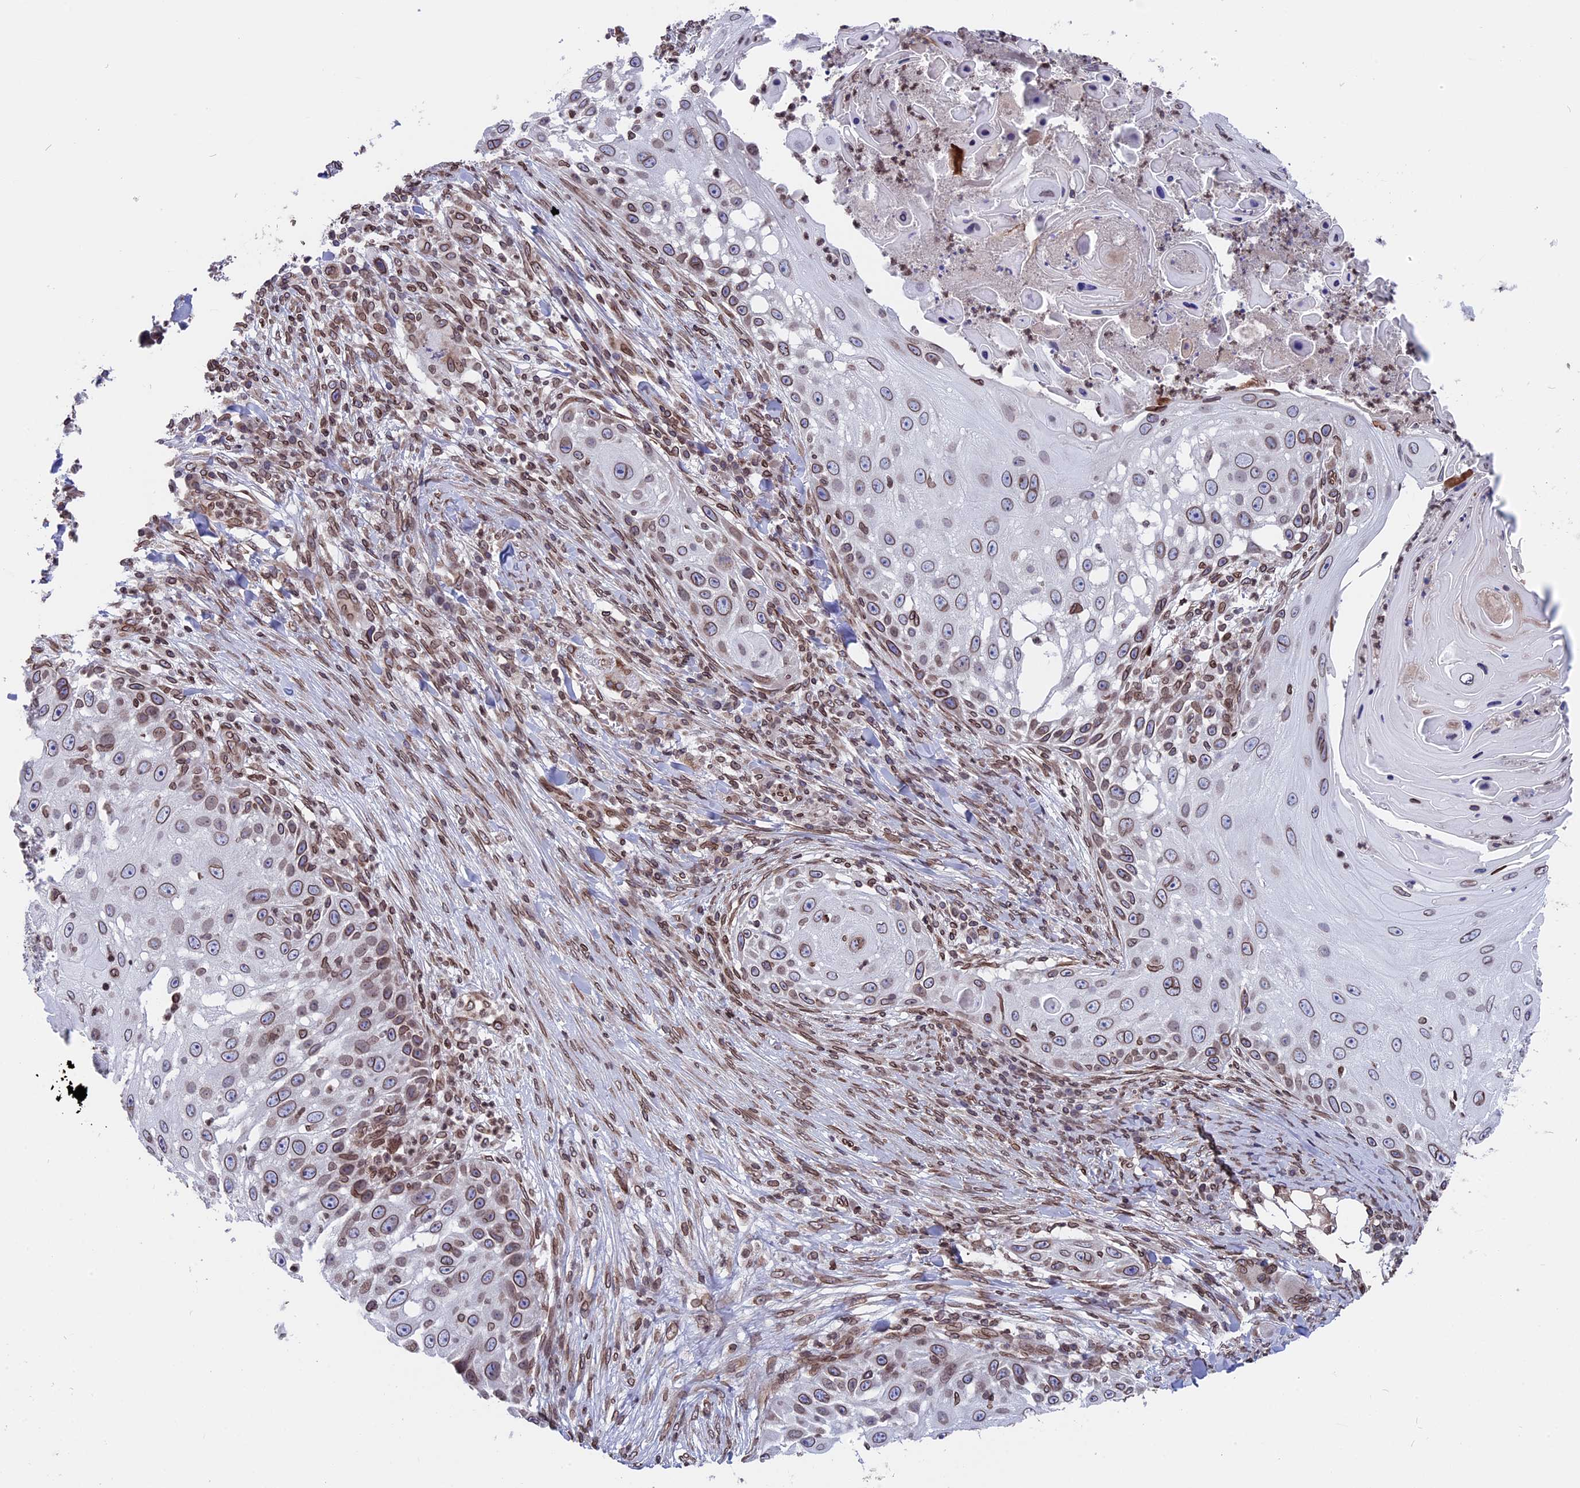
{"staining": {"intensity": "moderate", "quantity": ">75%", "location": "cytoplasmic/membranous,nuclear"}, "tissue": "skin cancer", "cell_type": "Tumor cells", "image_type": "cancer", "snomed": [{"axis": "morphology", "description": "Squamous cell carcinoma, NOS"}, {"axis": "topography", "description": "Skin"}], "caption": "Immunohistochemical staining of skin cancer shows moderate cytoplasmic/membranous and nuclear protein positivity in approximately >75% of tumor cells.", "gene": "PTCHD4", "patient": {"sex": "female", "age": 44}}